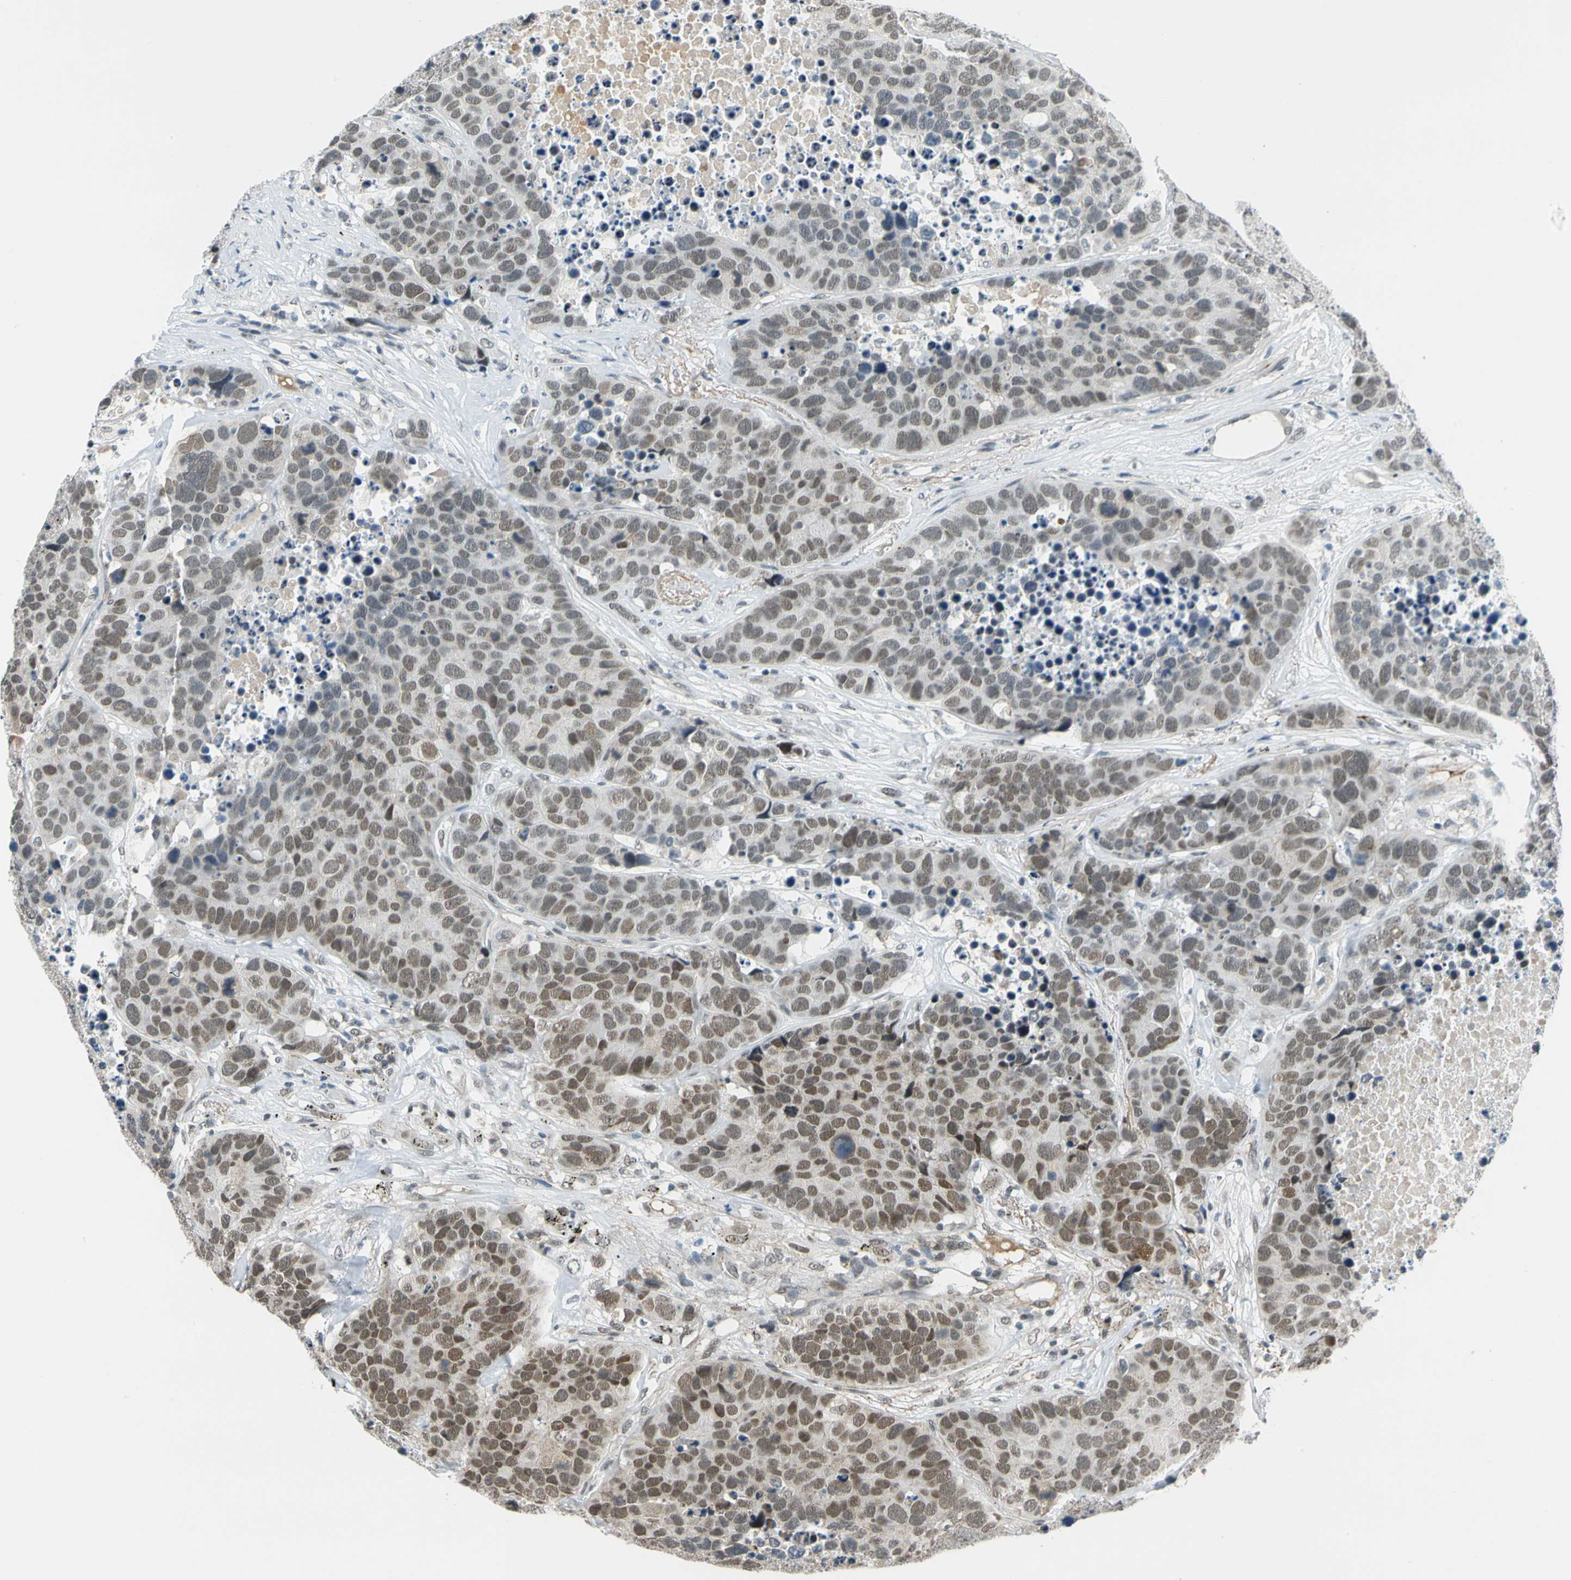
{"staining": {"intensity": "moderate", "quantity": "25%-75%", "location": "nuclear"}, "tissue": "carcinoid", "cell_type": "Tumor cells", "image_type": "cancer", "snomed": [{"axis": "morphology", "description": "Carcinoid, malignant, NOS"}, {"axis": "topography", "description": "Lung"}], "caption": "Protein analysis of malignant carcinoid tissue shows moderate nuclear staining in approximately 25%-75% of tumor cells. The protein is shown in brown color, while the nuclei are stained blue.", "gene": "POGZ", "patient": {"sex": "male", "age": 60}}